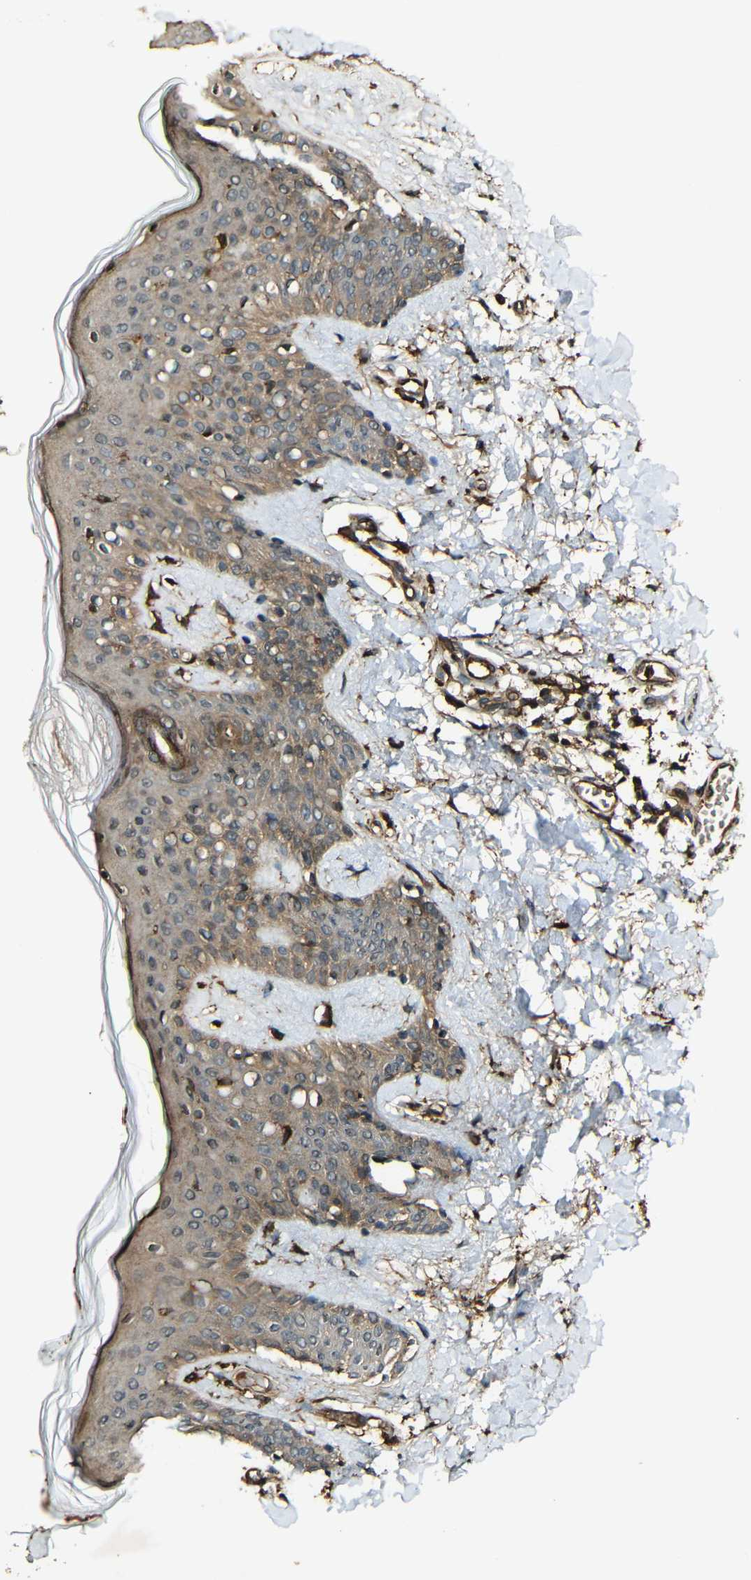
{"staining": {"intensity": "strong", "quantity": ">75%", "location": "cytoplasmic/membranous"}, "tissue": "skin", "cell_type": "Fibroblasts", "image_type": "normal", "snomed": [{"axis": "morphology", "description": "Normal tissue, NOS"}, {"axis": "topography", "description": "Skin"}], "caption": "A high-resolution micrograph shows immunohistochemistry staining of unremarkable skin, which displays strong cytoplasmic/membranous expression in about >75% of fibroblasts. Nuclei are stained in blue.", "gene": "CASP8", "patient": {"sex": "male", "age": 16}}